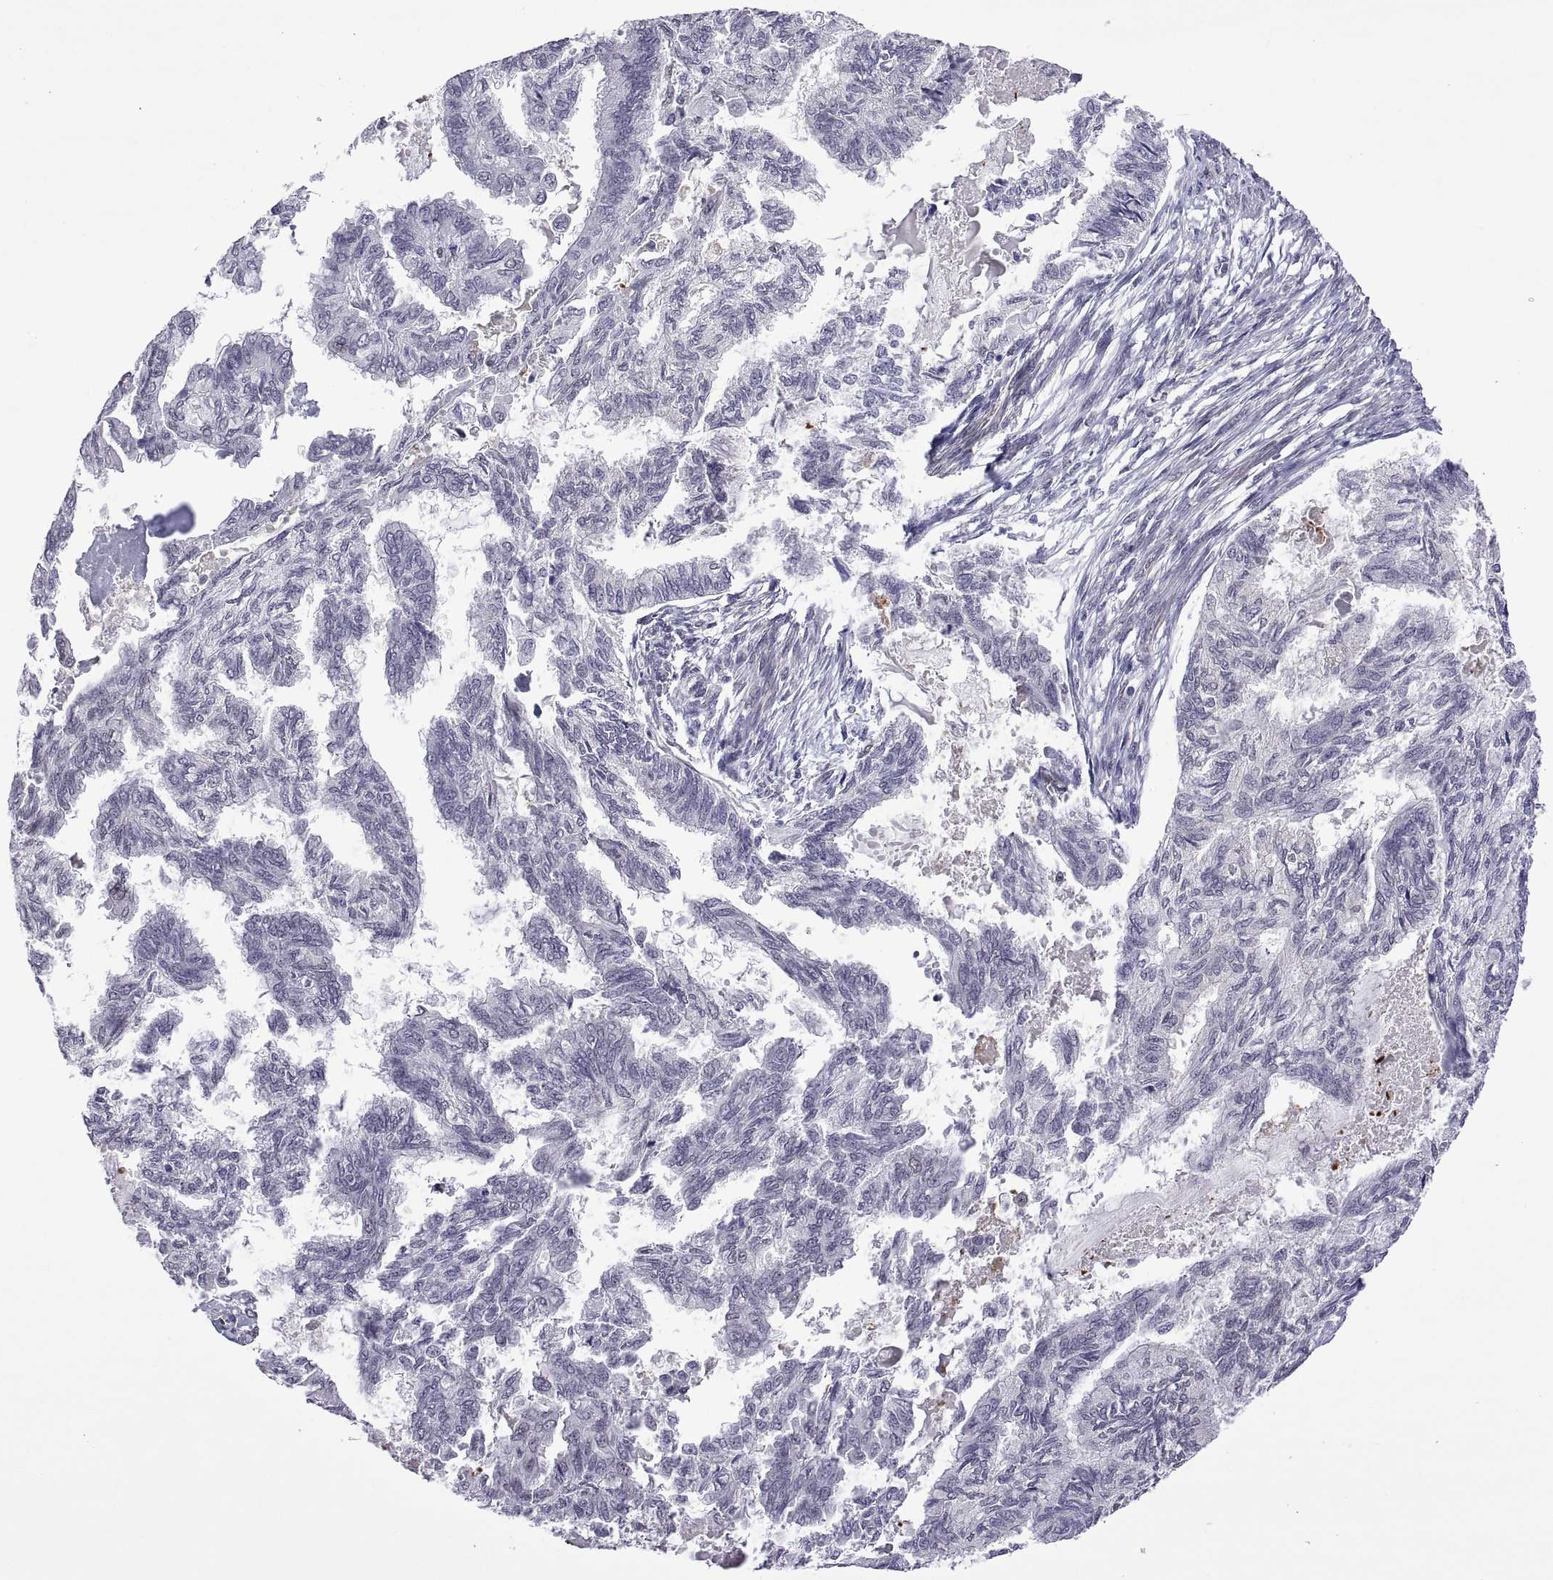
{"staining": {"intensity": "negative", "quantity": "none", "location": "none"}, "tissue": "endometrial cancer", "cell_type": "Tumor cells", "image_type": "cancer", "snomed": [{"axis": "morphology", "description": "Adenocarcinoma, NOS"}, {"axis": "topography", "description": "Endometrium"}], "caption": "This is an immunohistochemistry (IHC) image of endometrial cancer. There is no staining in tumor cells.", "gene": "NR4A1", "patient": {"sex": "female", "age": 86}}